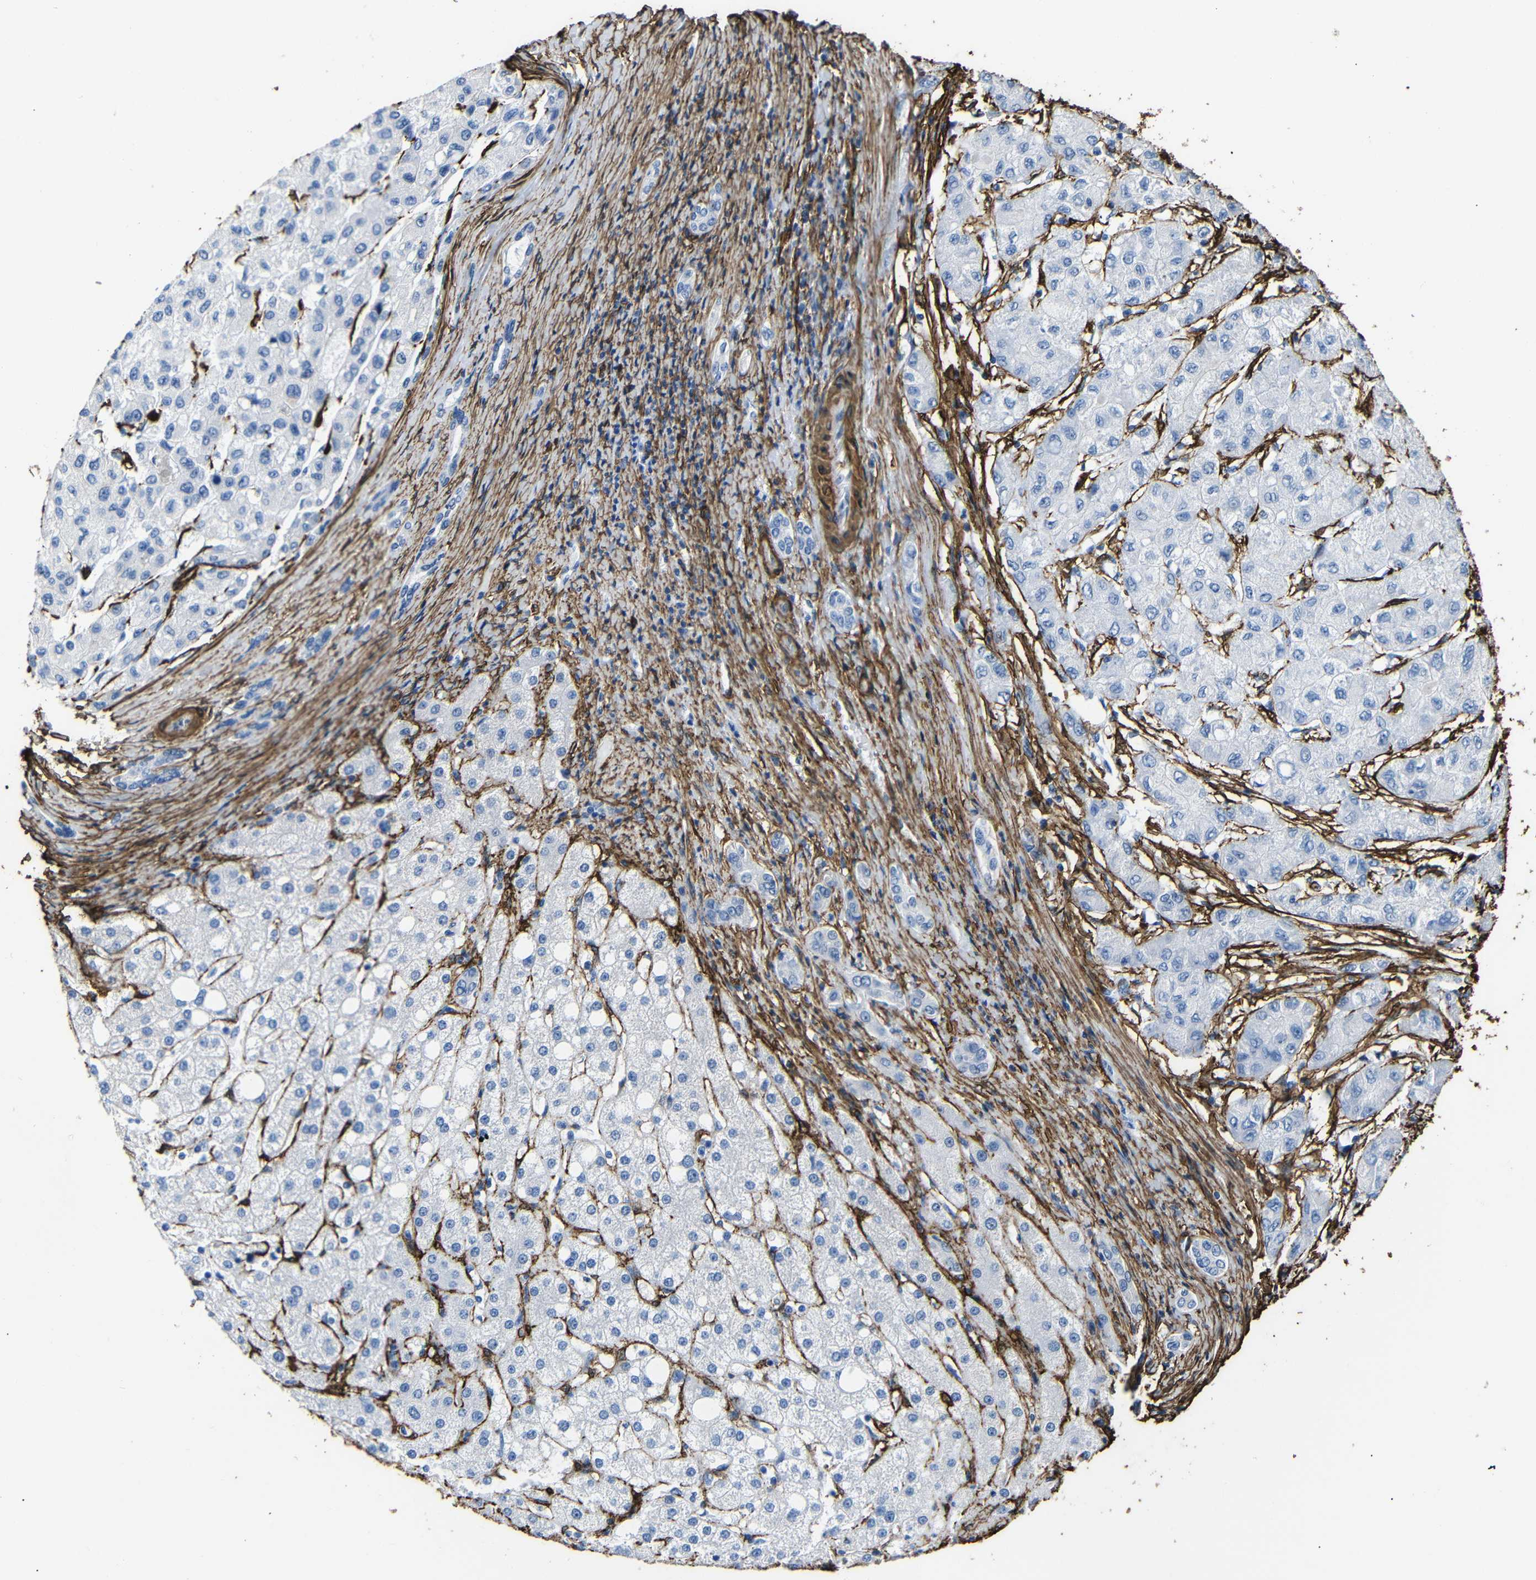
{"staining": {"intensity": "negative", "quantity": "none", "location": "none"}, "tissue": "liver cancer", "cell_type": "Tumor cells", "image_type": "cancer", "snomed": [{"axis": "morphology", "description": "Carcinoma, Hepatocellular, NOS"}, {"axis": "topography", "description": "Liver"}], "caption": "DAB (3,3'-diaminobenzidine) immunohistochemical staining of human liver hepatocellular carcinoma displays no significant expression in tumor cells. (Stains: DAB (3,3'-diaminobenzidine) immunohistochemistry with hematoxylin counter stain, Microscopy: brightfield microscopy at high magnification).", "gene": "ACTA2", "patient": {"sex": "male", "age": 80}}